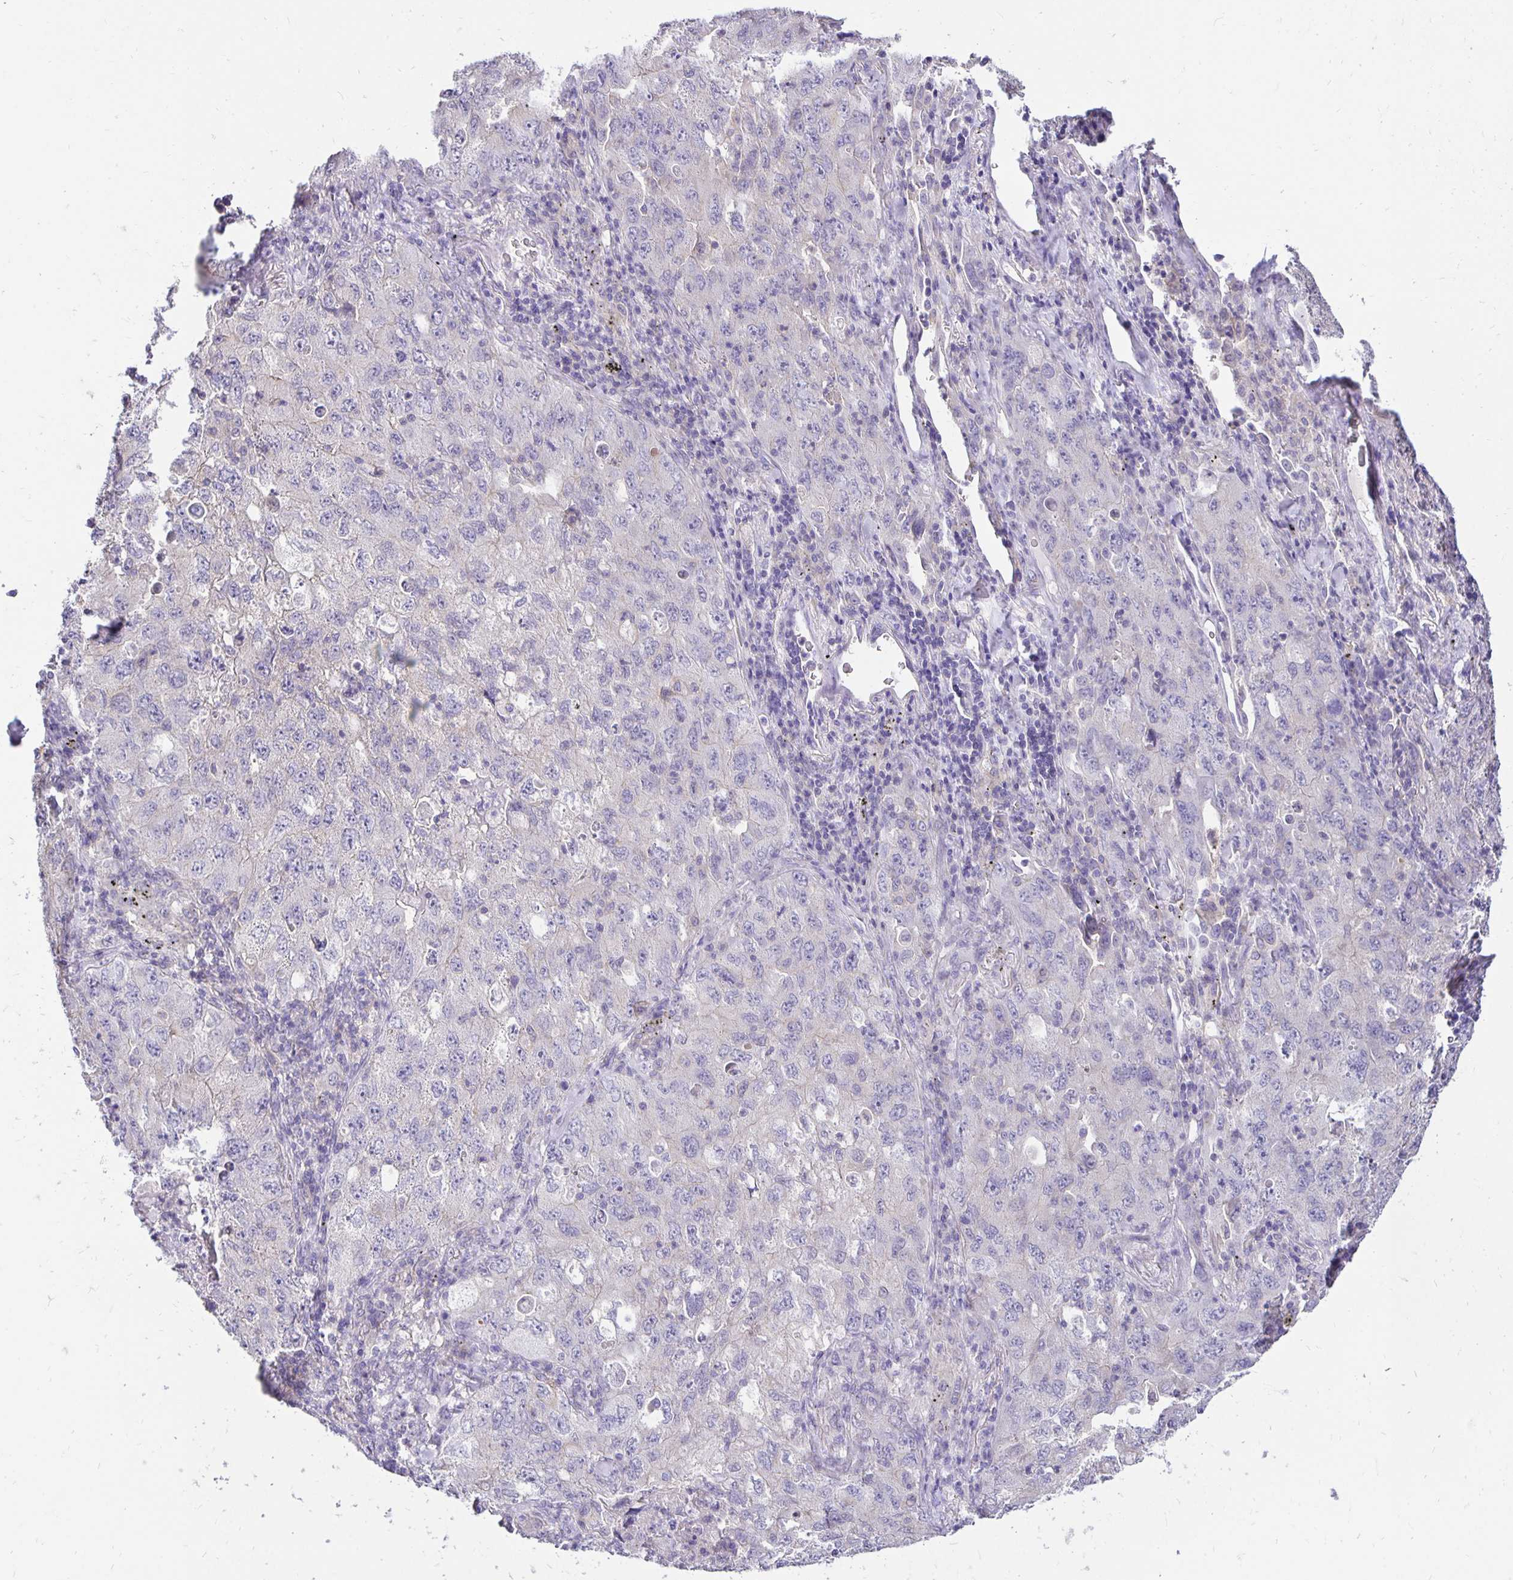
{"staining": {"intensity": "negative", "quantity": "none", "location": "none"}, "tissue": "lung cancer", "cell_type": "Tumor cells", "image_type": "cancer", "snomed": [{"axis": "morphology", "description": "Adenocarcinoma, NOS"}, {"axis": "topography", "description": "Lung"}], "caption": "The immunohistochemistry (IHC) micrograph has no significant staining in tumor cells of lung adenocarcinoma tissue.", "gene": "PNPLA3", "patient": {"sex": "female", "age": 57}}